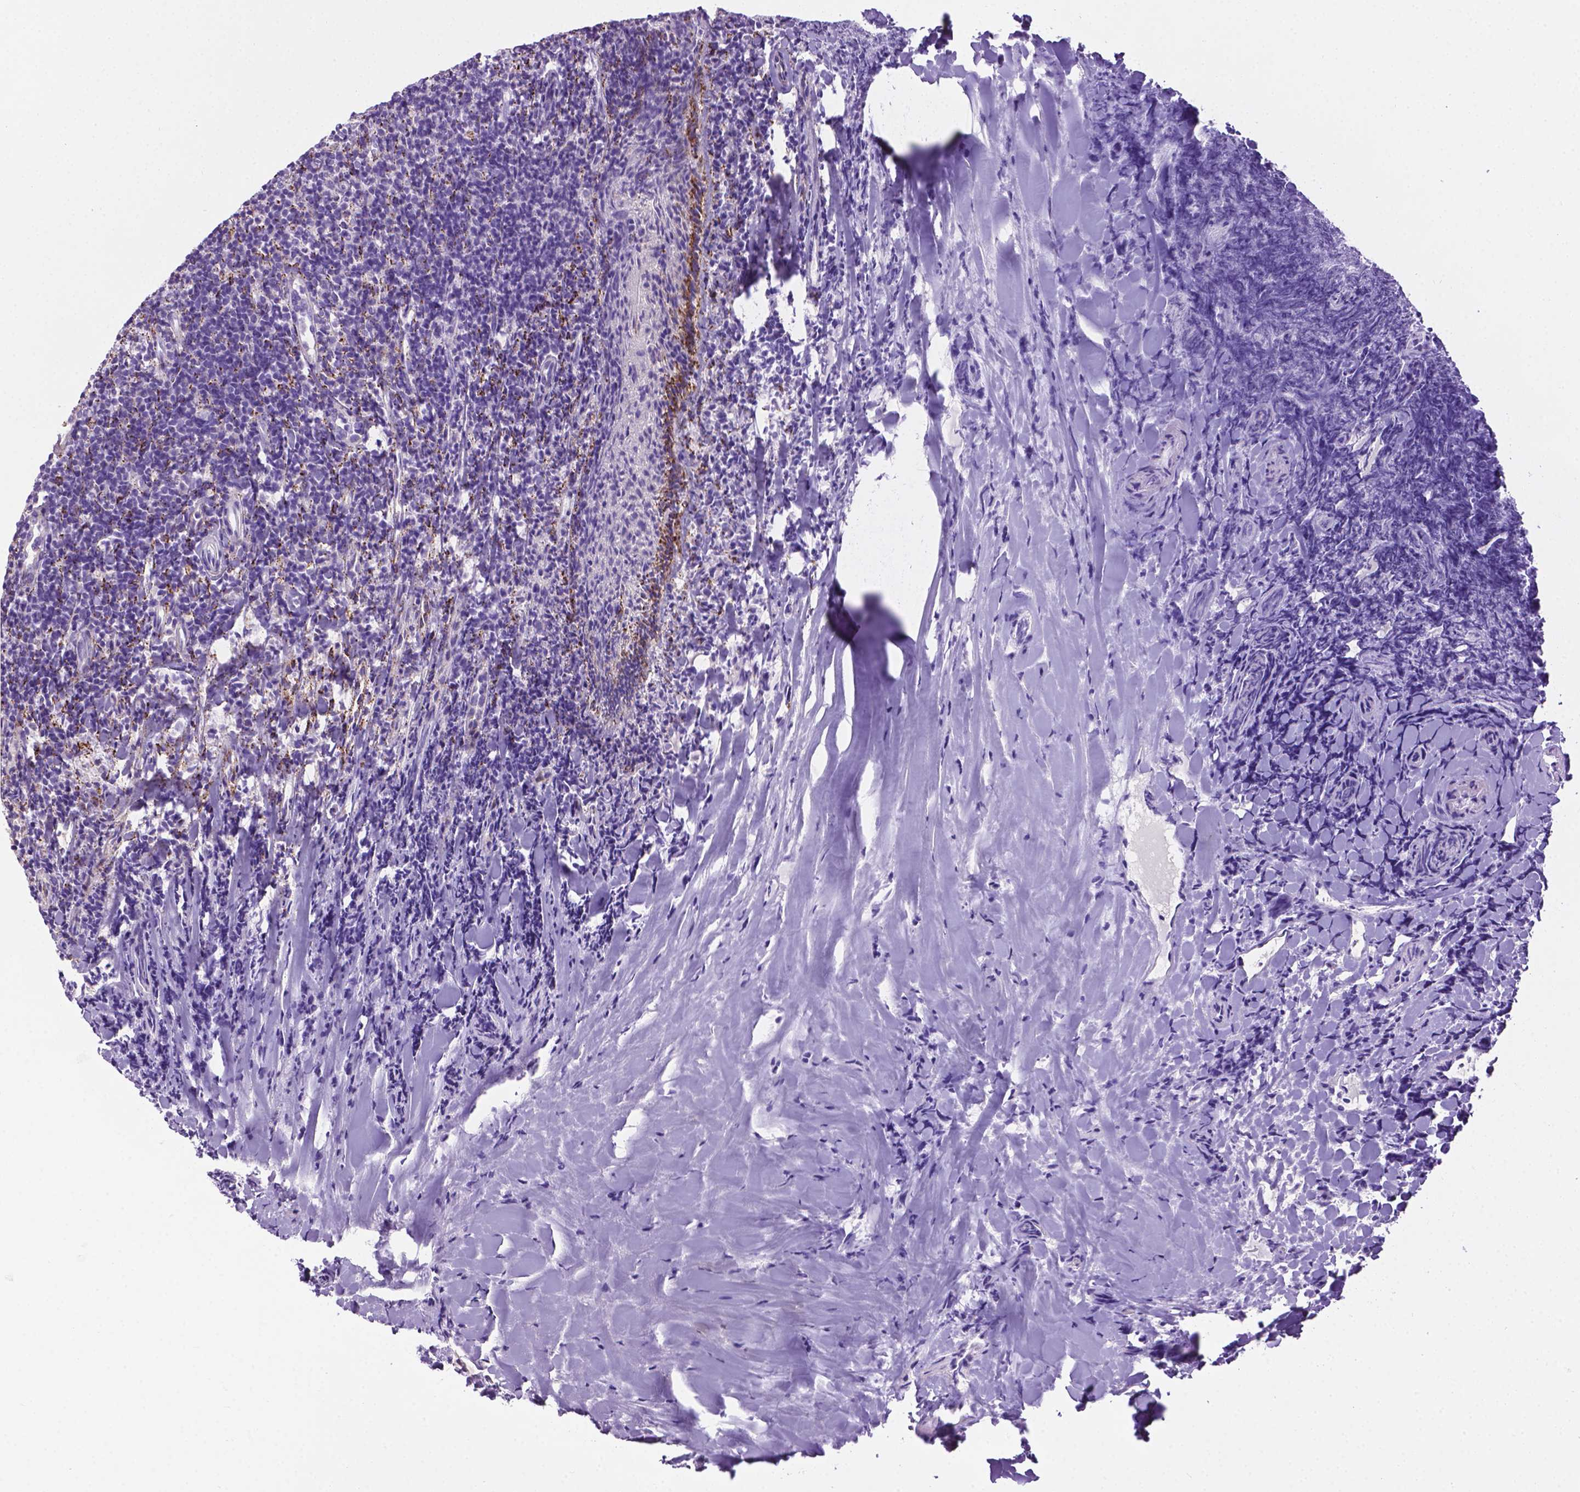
{"staining": {"intensity": "negative", "quantity": "none", "location": "none"}, "tissue": "tonsil", "cell_type": "Germinal center cells", "image_type": "normal", "snomed": [{"axis": "morphology", "description": "Normal tissue, NOS"}, {"axis": "topography", "description": "Tonsil"}], "caption": "Micrograph shows no significant protein expression in germinal center cells of benign tonsil. (Stains: DAB (3,3'-diaminobenzidine) immunohistochemistry (IHC) with hematoxylin counter stain, Microscopy: brightfield microscopy at high magnification).", "gene": "TMEM132E", "patient": {"sex": "female", "age": 10}}